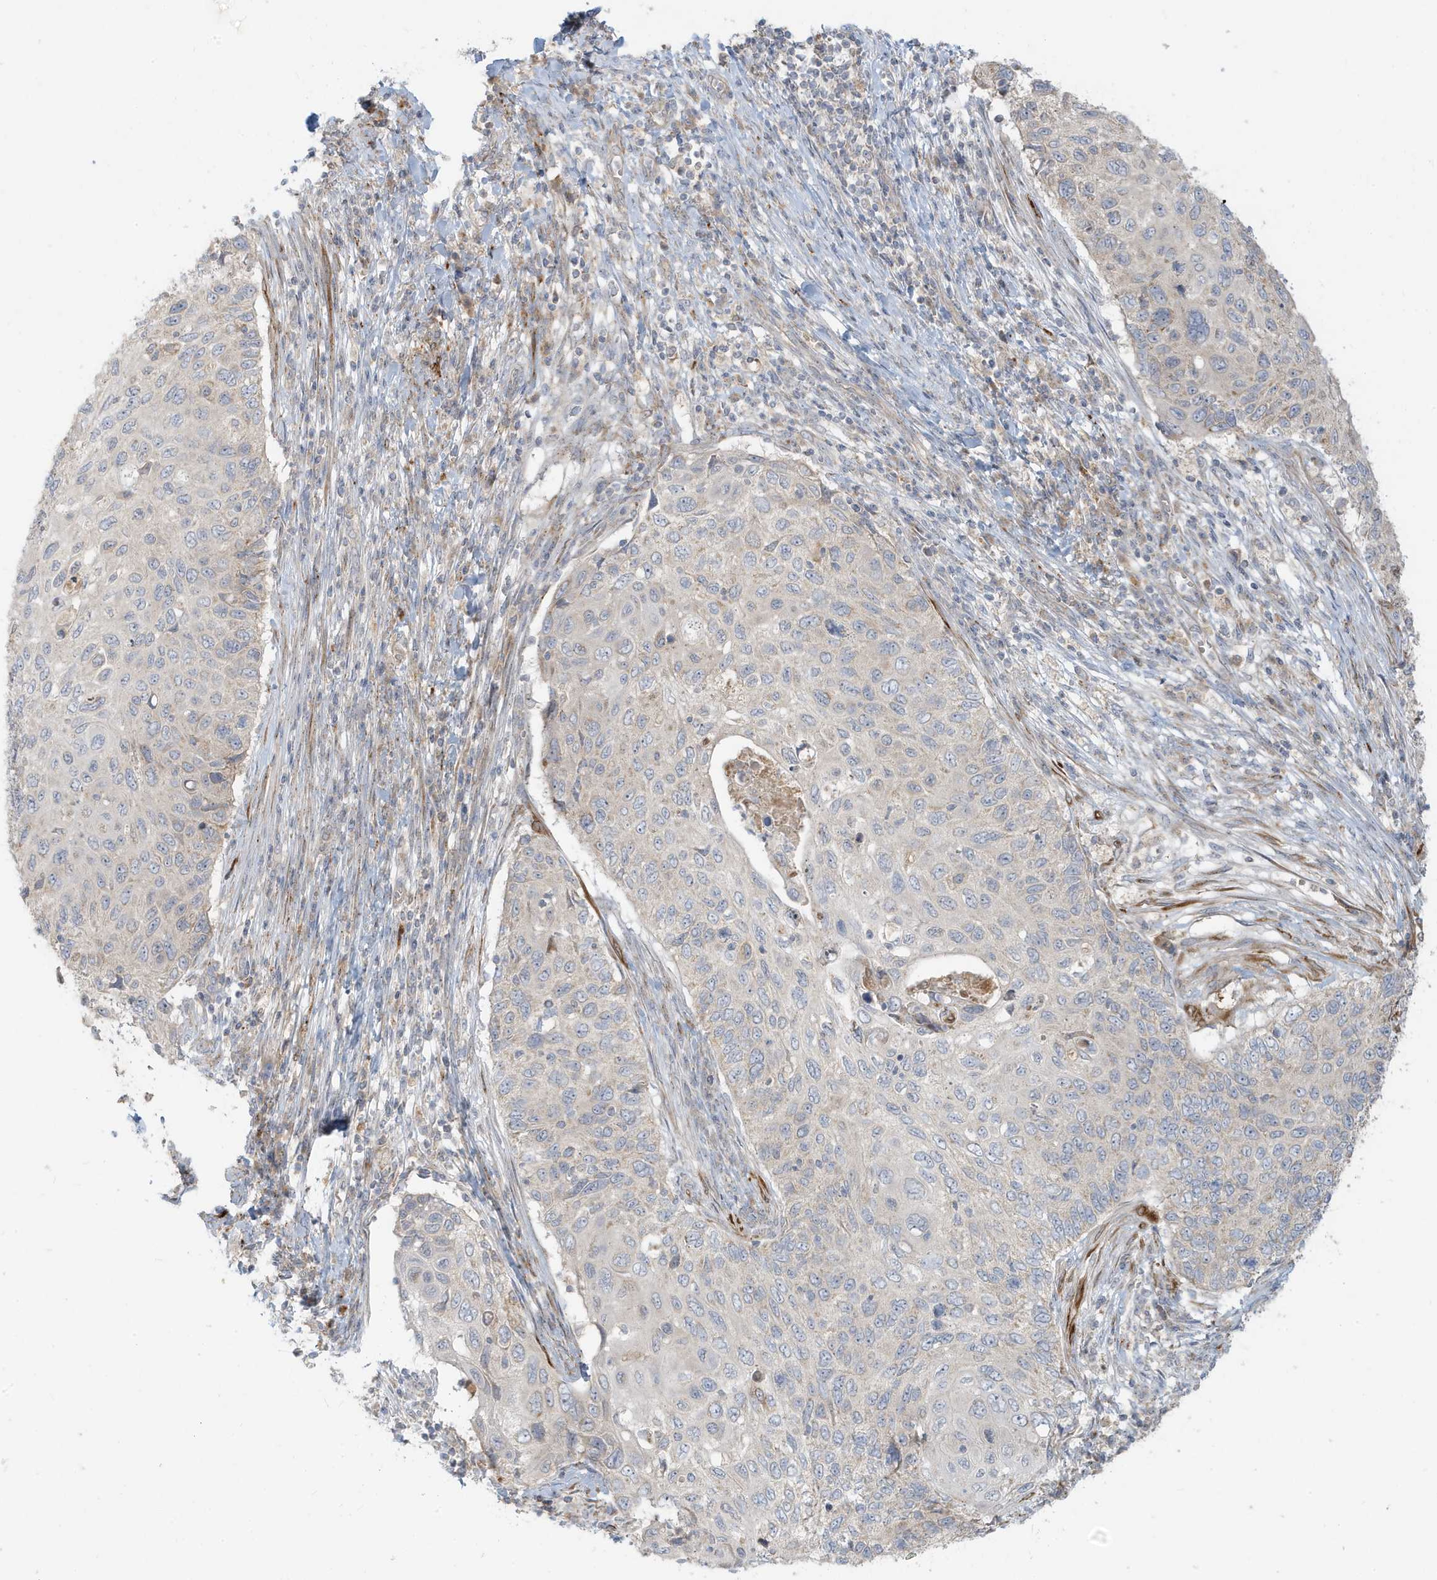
{"staining": {"intensity": "negative", "quantity": "none", "location": "none"}, "tissue": "cervical cancer", "cell_type": "Tumor cells", "image_type": "cancer", "snomed": [{"axis": "morphology", "description": "Squamous cell carcinoma, NOS"}, {"axis": "topography", "description": "Cervix"}], "caption": "High power microscopy micrograph of an immunohistochemistry (IHC) image of cervical squamous cell carcinoma, revealing no significant expression in tumor cells.", "gene": "MCOLN1", "patient": {"sex": "female", "age": 70}}